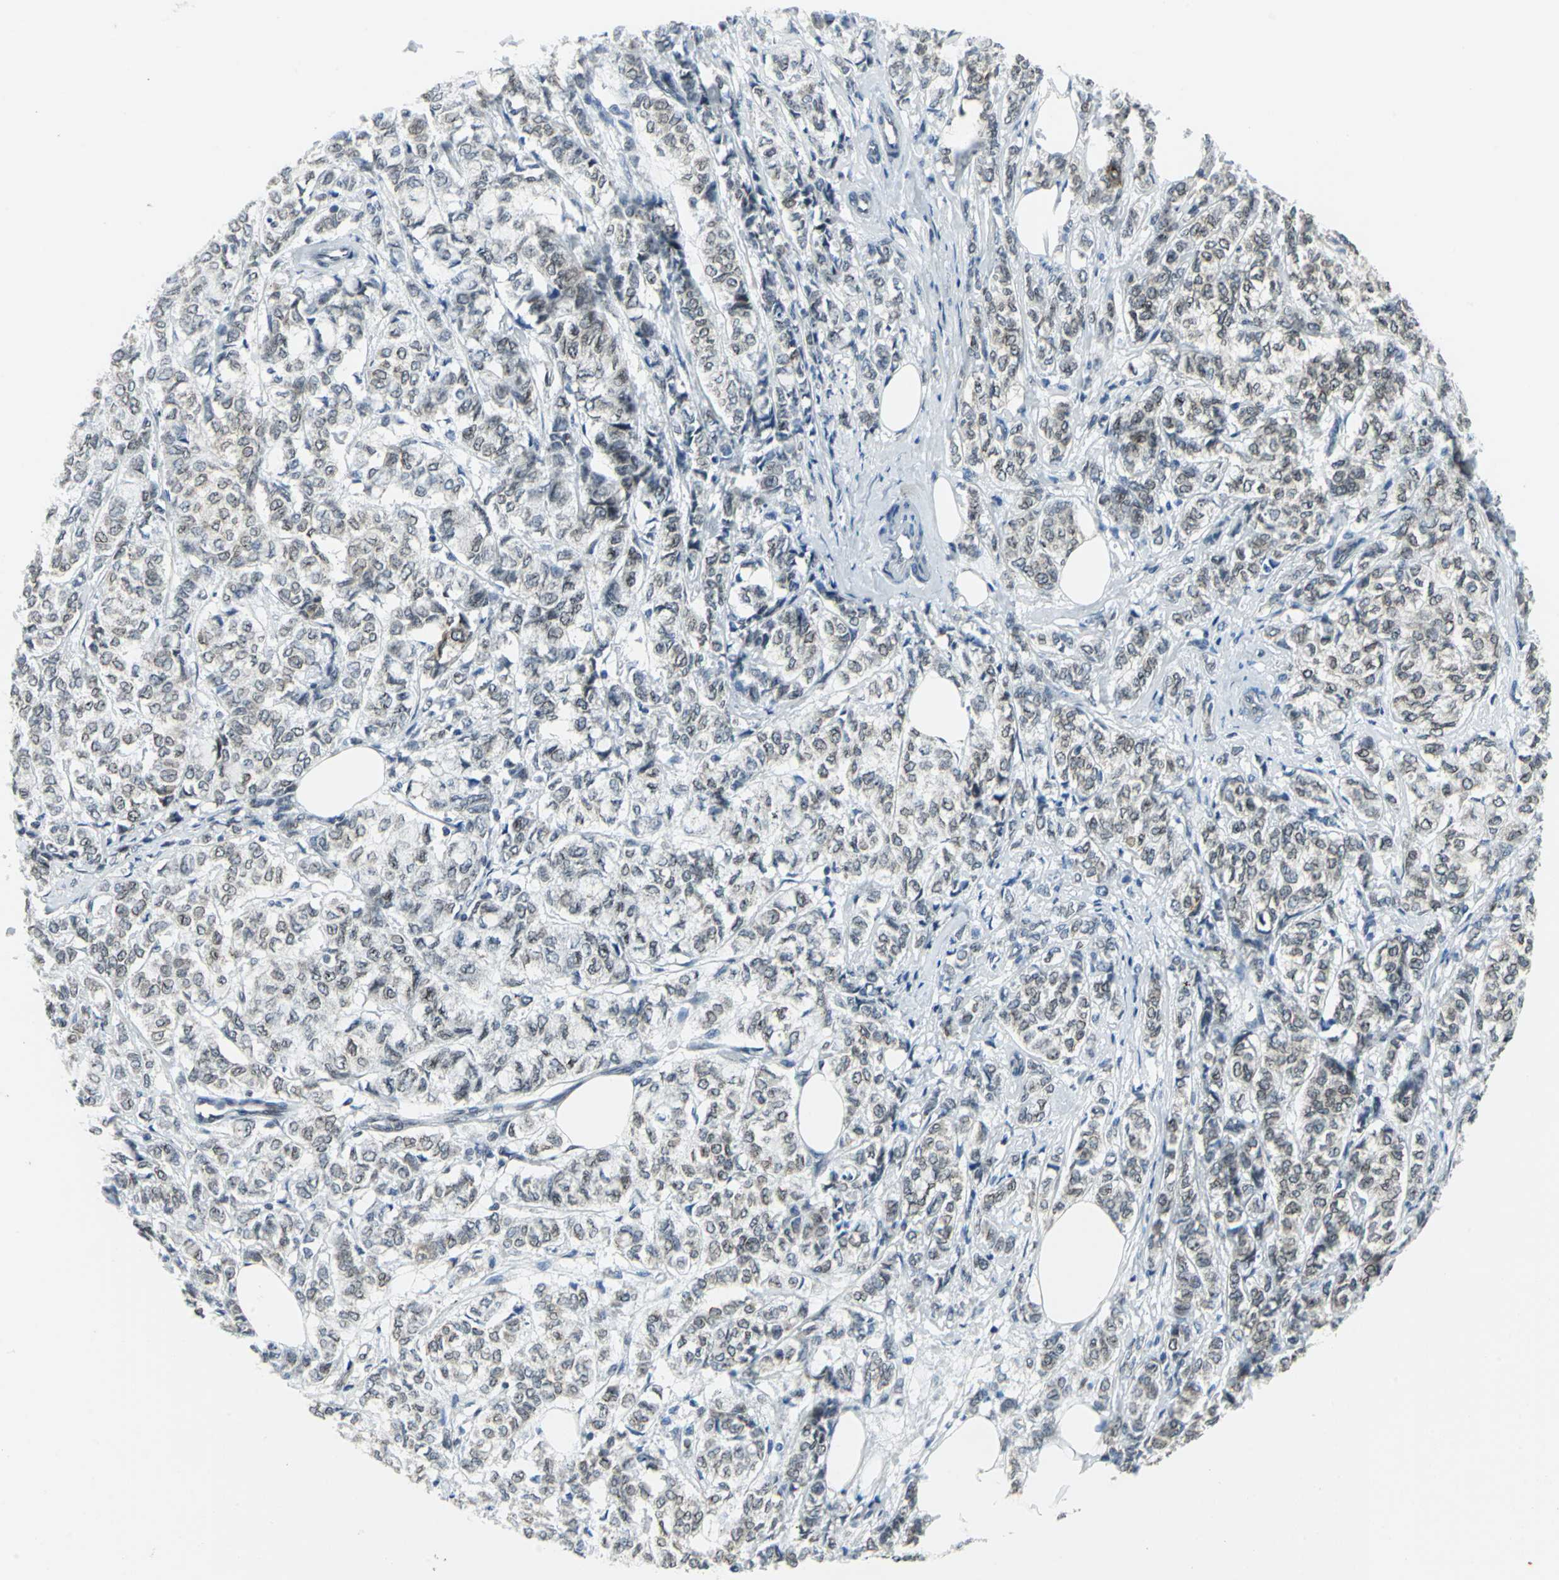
{"staining": {"intensity": "weak", "quantity": ">75%", "location": "cytoplasmic/membranous"}, "tissue": "breast cancer", "cell_type": "Tumor cells", "image_type": "cancer", "snomed": [{"axis": "morphology", "description": "Lobular carcinoma"}, {"axis": "topography", "description": "Breast"}], "caption": "Breast cancer (lobular carcinoma) stained with immunohistochemistry reveals weak cytoplasmic/membranous expression in about >75% of tumor cells.", "gene": "SNUPN", "patient": {"sex": "female", "age": 60}}